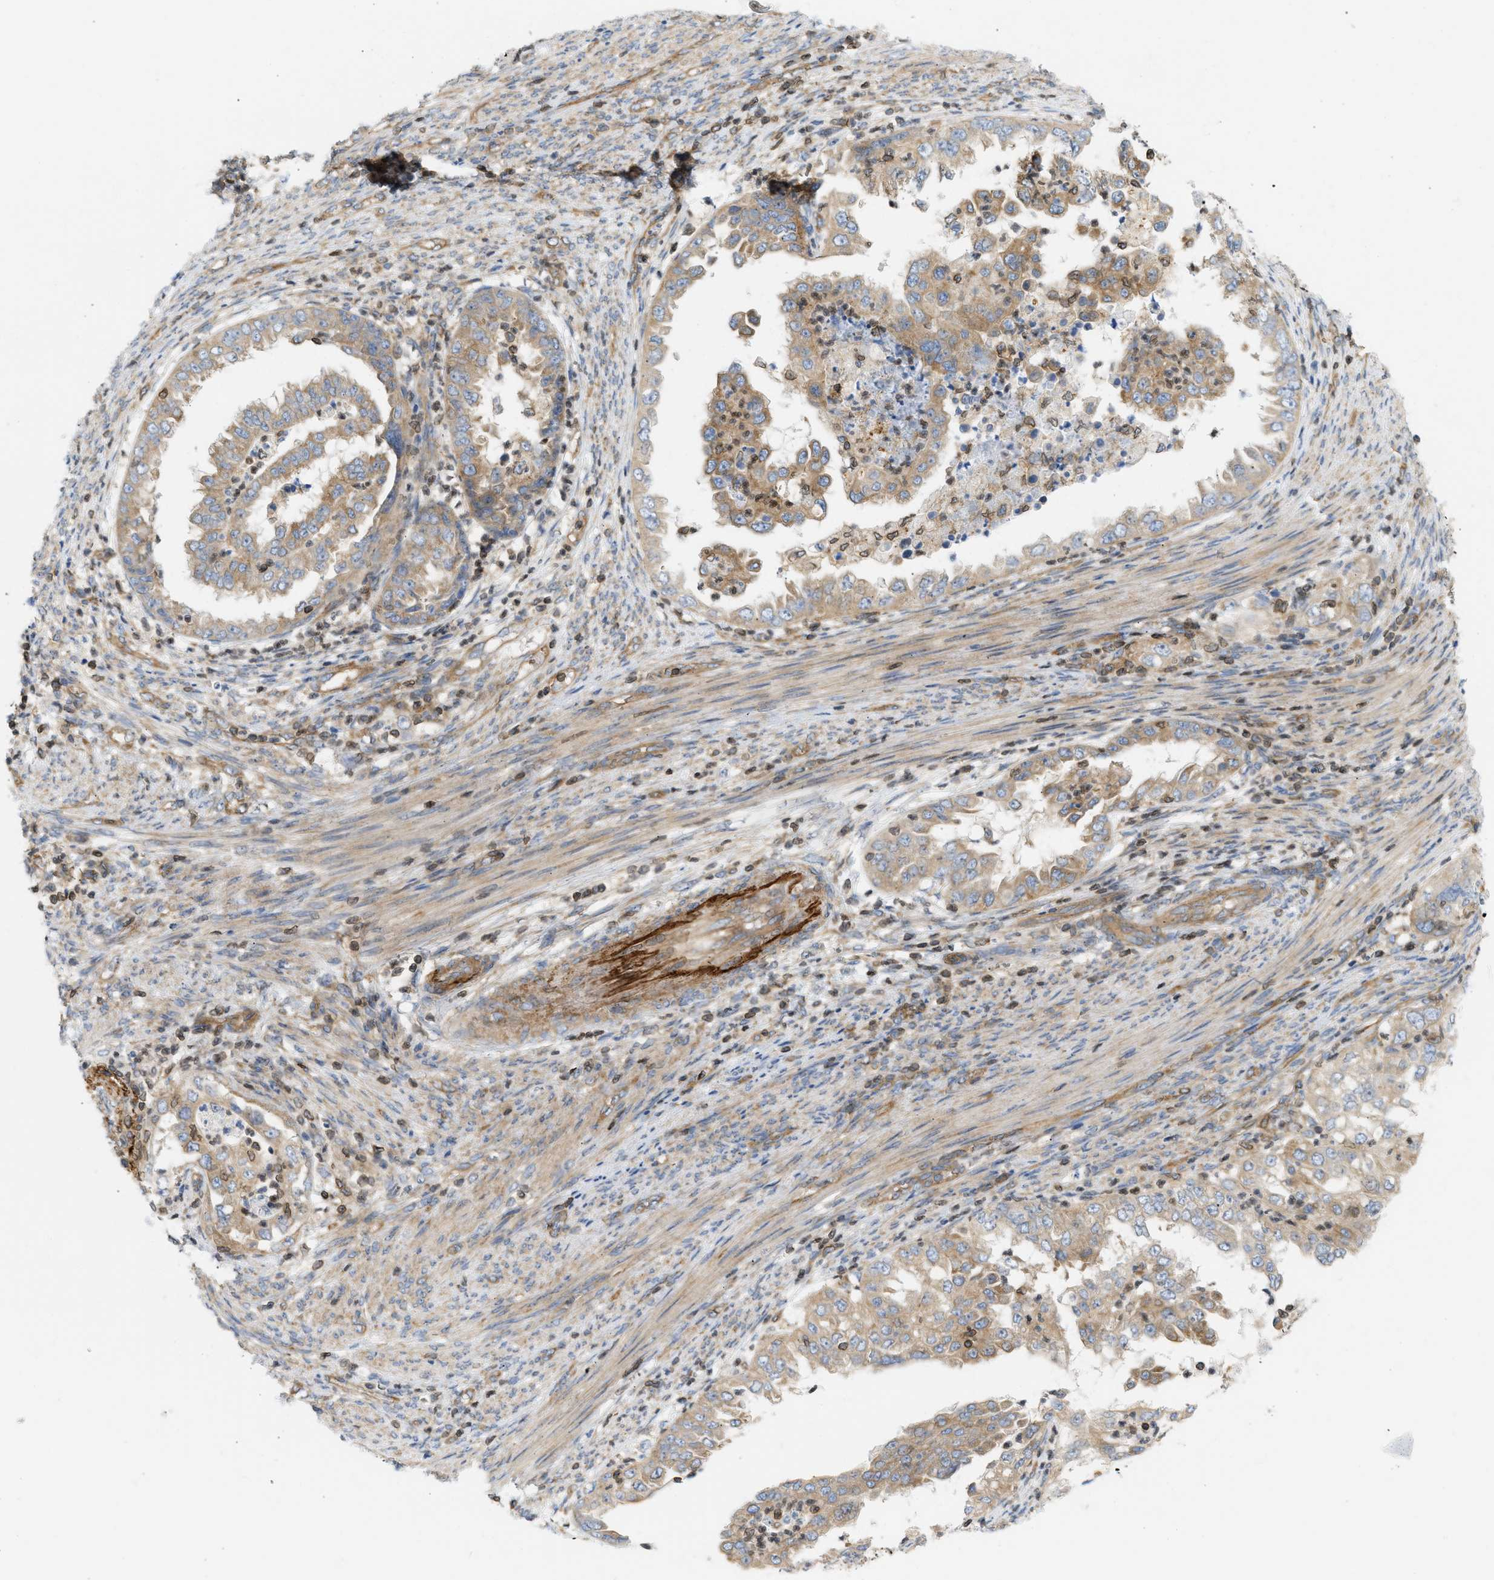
{"staining": {"intensity": "moderate", "quantity": ">75%", "location": "cytoplasmic/membranous"}, "tissue": "endometrial cancer", "cell_type": "Tumor cells", "image_type": "cancer", "snomed": [{"axis": "morphology", "description": "Adenocarcinoma, NOS"}, {"axis": "topography", "description": "Endometrium"}], "caption": "Immunohistochemistry (IHC) micrograph of human endometrial cancer (adenocarcinoma) stained for a protein (brown), which demonstrates medium levels of moderate cytoplasmic/membranous expression in about >75% of tumor cells.", "gene": "STRN", "patient": {"sex": "female", "age": 85}}